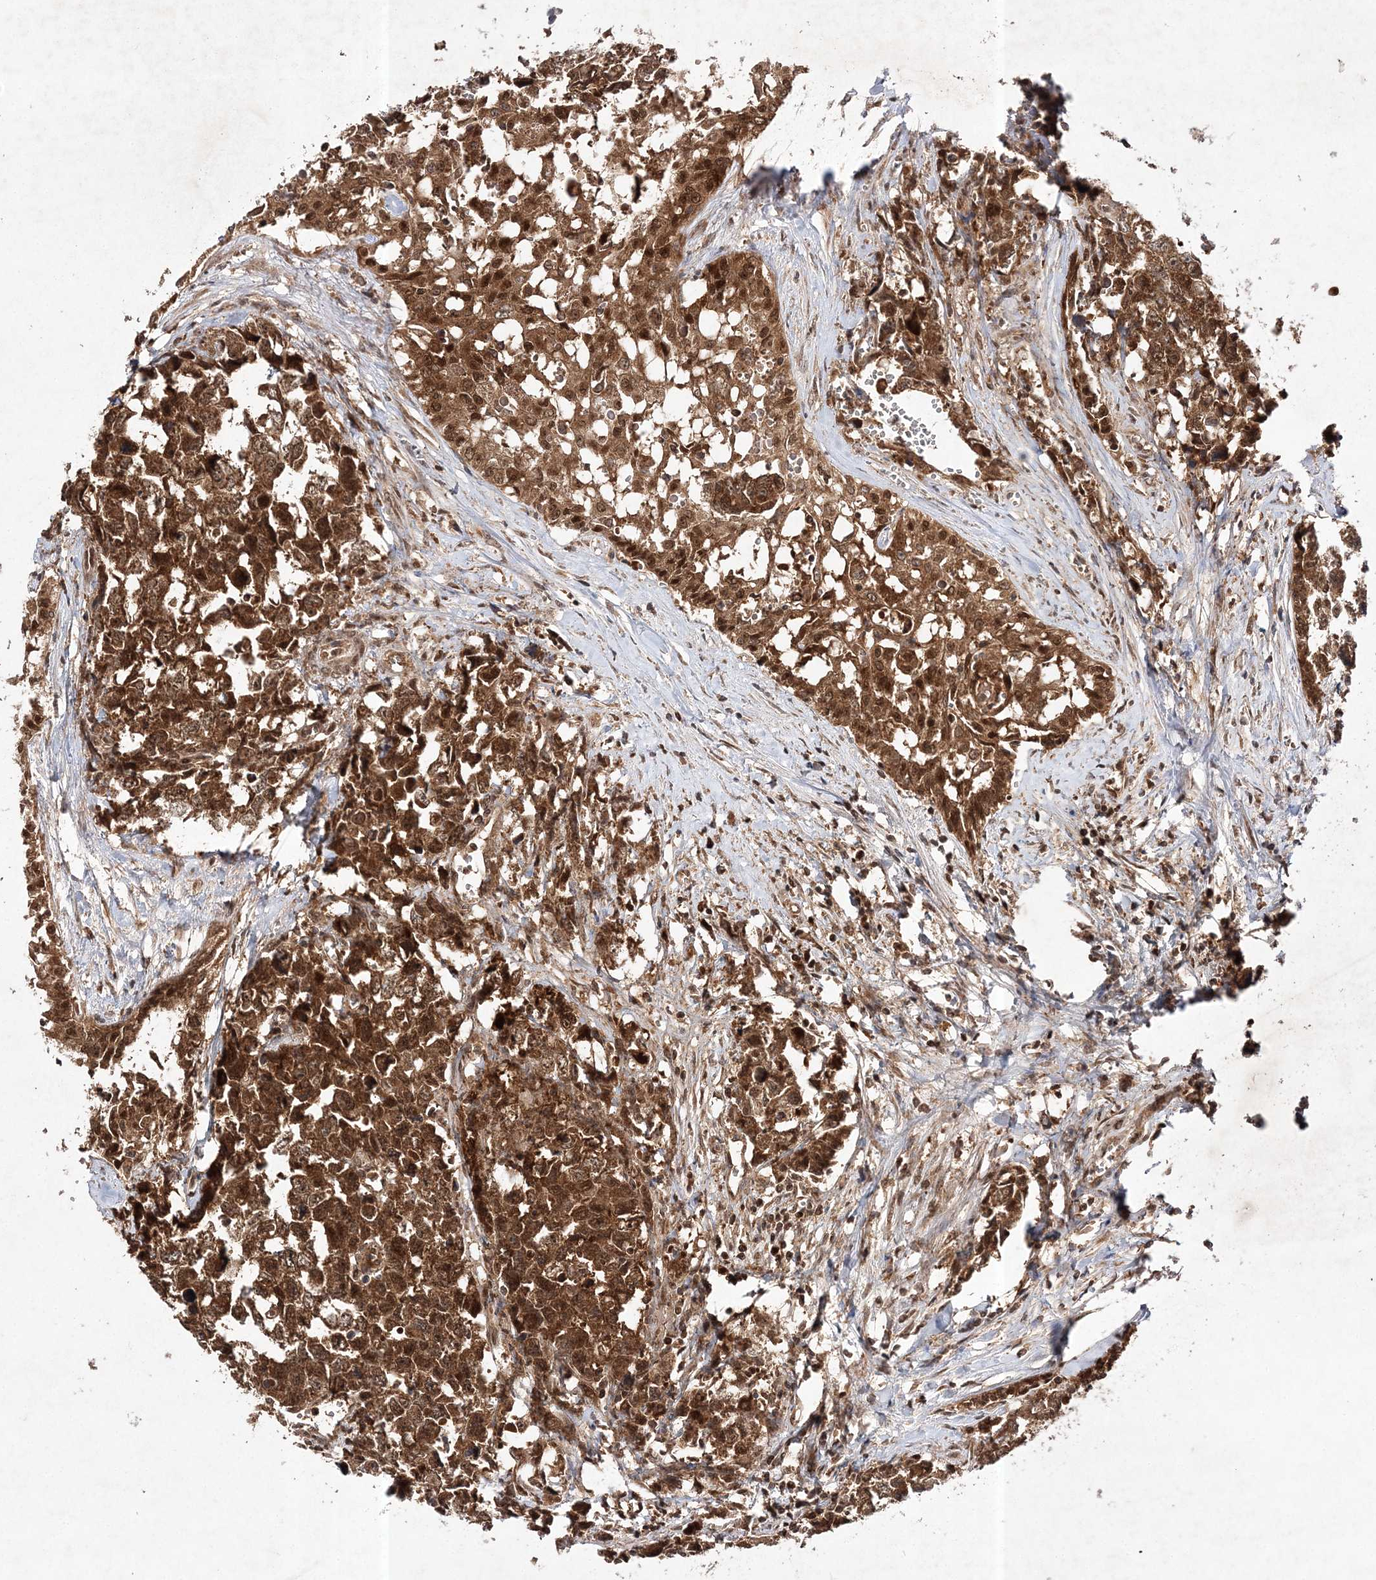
{"staining": {"intensity": "strong", "quantity": ">75%", "location": "cytoplasmic/membranous,nuclear"}, "tissue": "testis cancer", "cell_type": "Tumor cells", "image_type": "cancer", "snomed": [{"axis": "morphology", "description": "Carcinoma, Embryonal, NOS"}, {"axis": "topography", "description": "Testis"}], "caption": "Testis cancer (embryonal carcinoma) stained with DAB immunohistochemistry shows high levels of strong cytoplasmic/membranous and nuclear staining in about >75% of tumor cells.", "gene": "NIF3L1", "patient": {"sex": "male", "age": 31}}